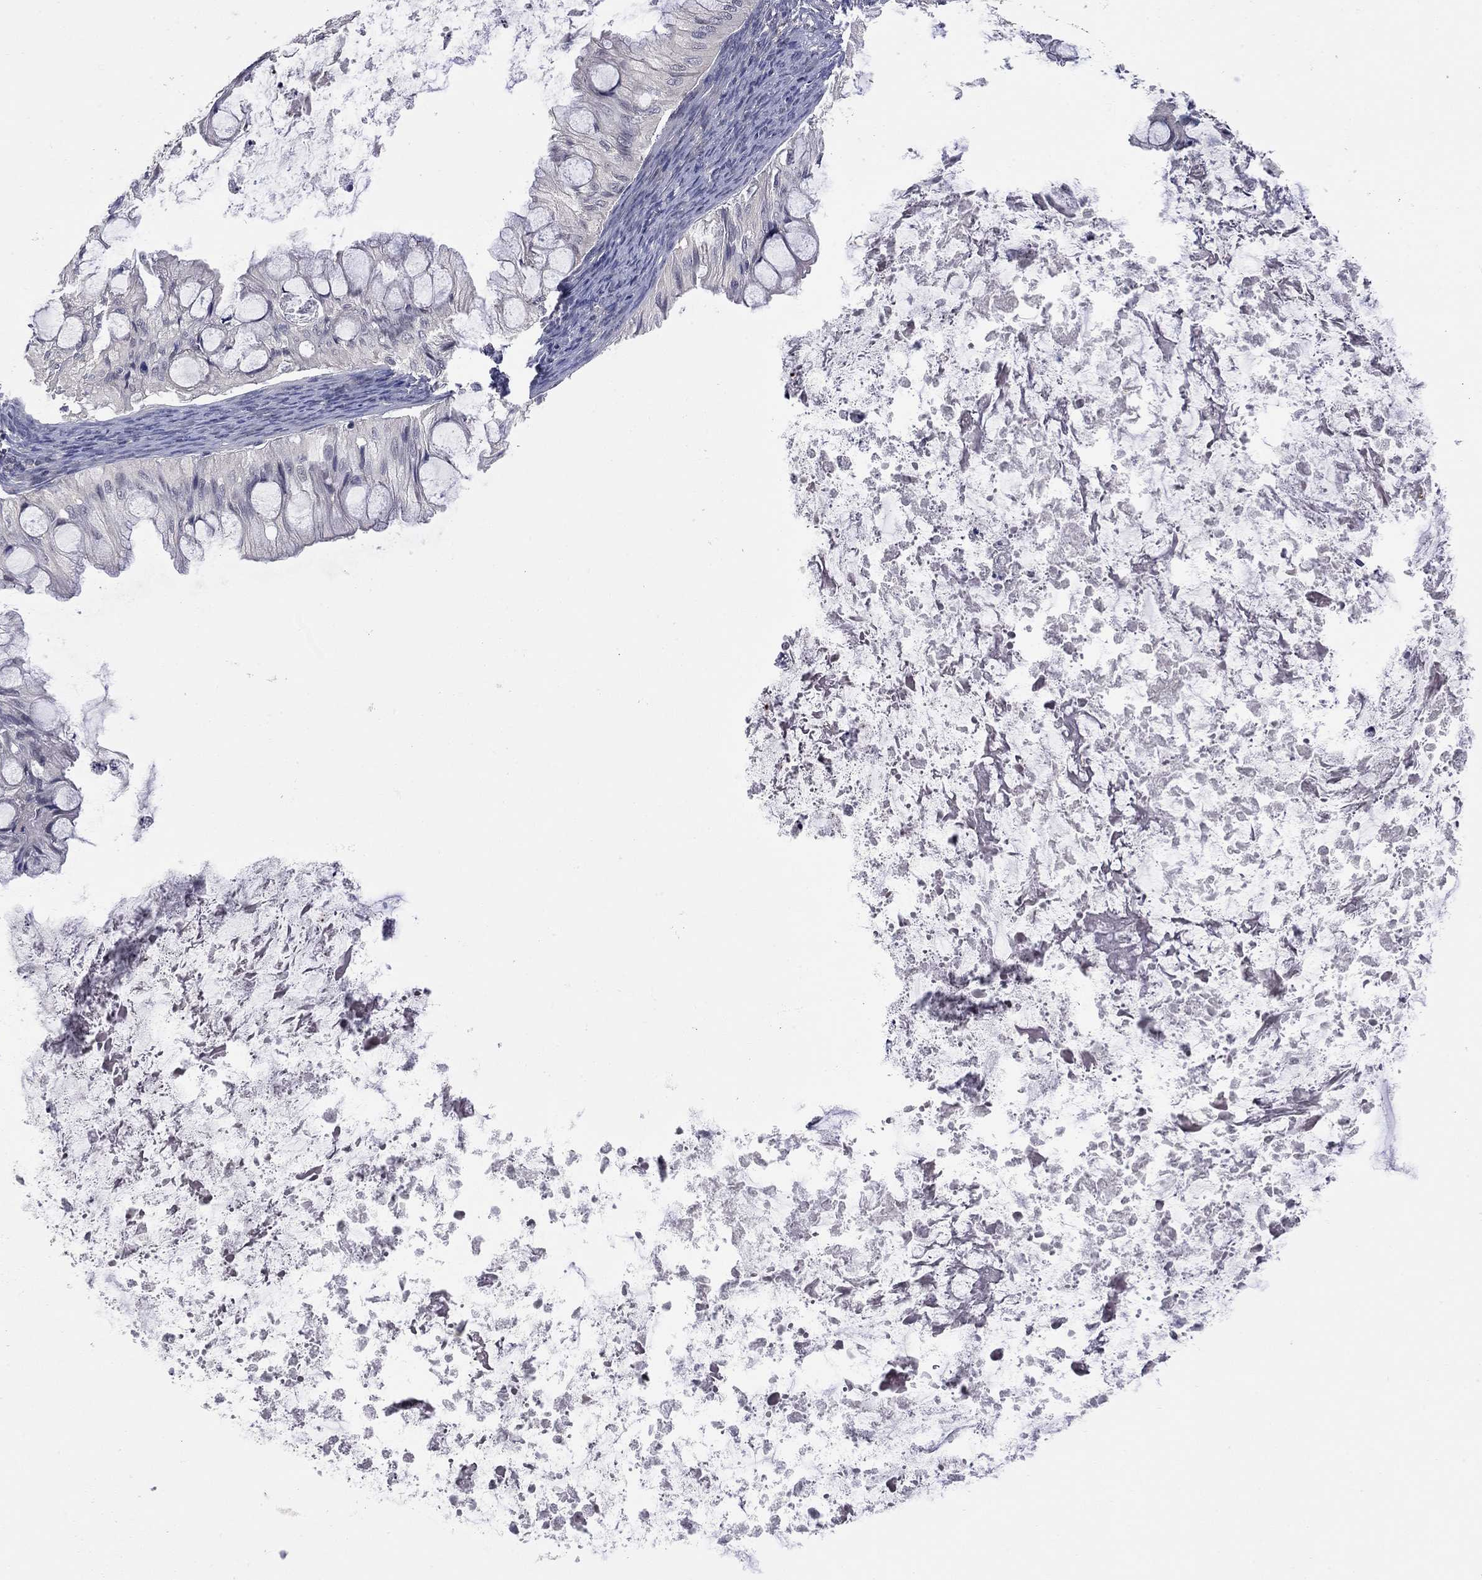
{"staining": {"intensity": "negative", "quantity": "none", "location": "none"}, "tissue": "ovarian cancer", "cell_type": "Tumor cells", "image_type": "cancer", "snomed": [{"axis": "morphology", "description": "Cystadenocarcinoma, mucinous, NOS"}, {"axis": "topography", "description": "Ovary"}], "caption": "An immunohistochemistry image of ovarian mucinous cystadenocarcinoma is shown. There is no staining in tumor cells of ovarian mucinous cystadenocarcinoma.", "gene": "FABP12", "patient": {"sex": "female", "age": 57}}